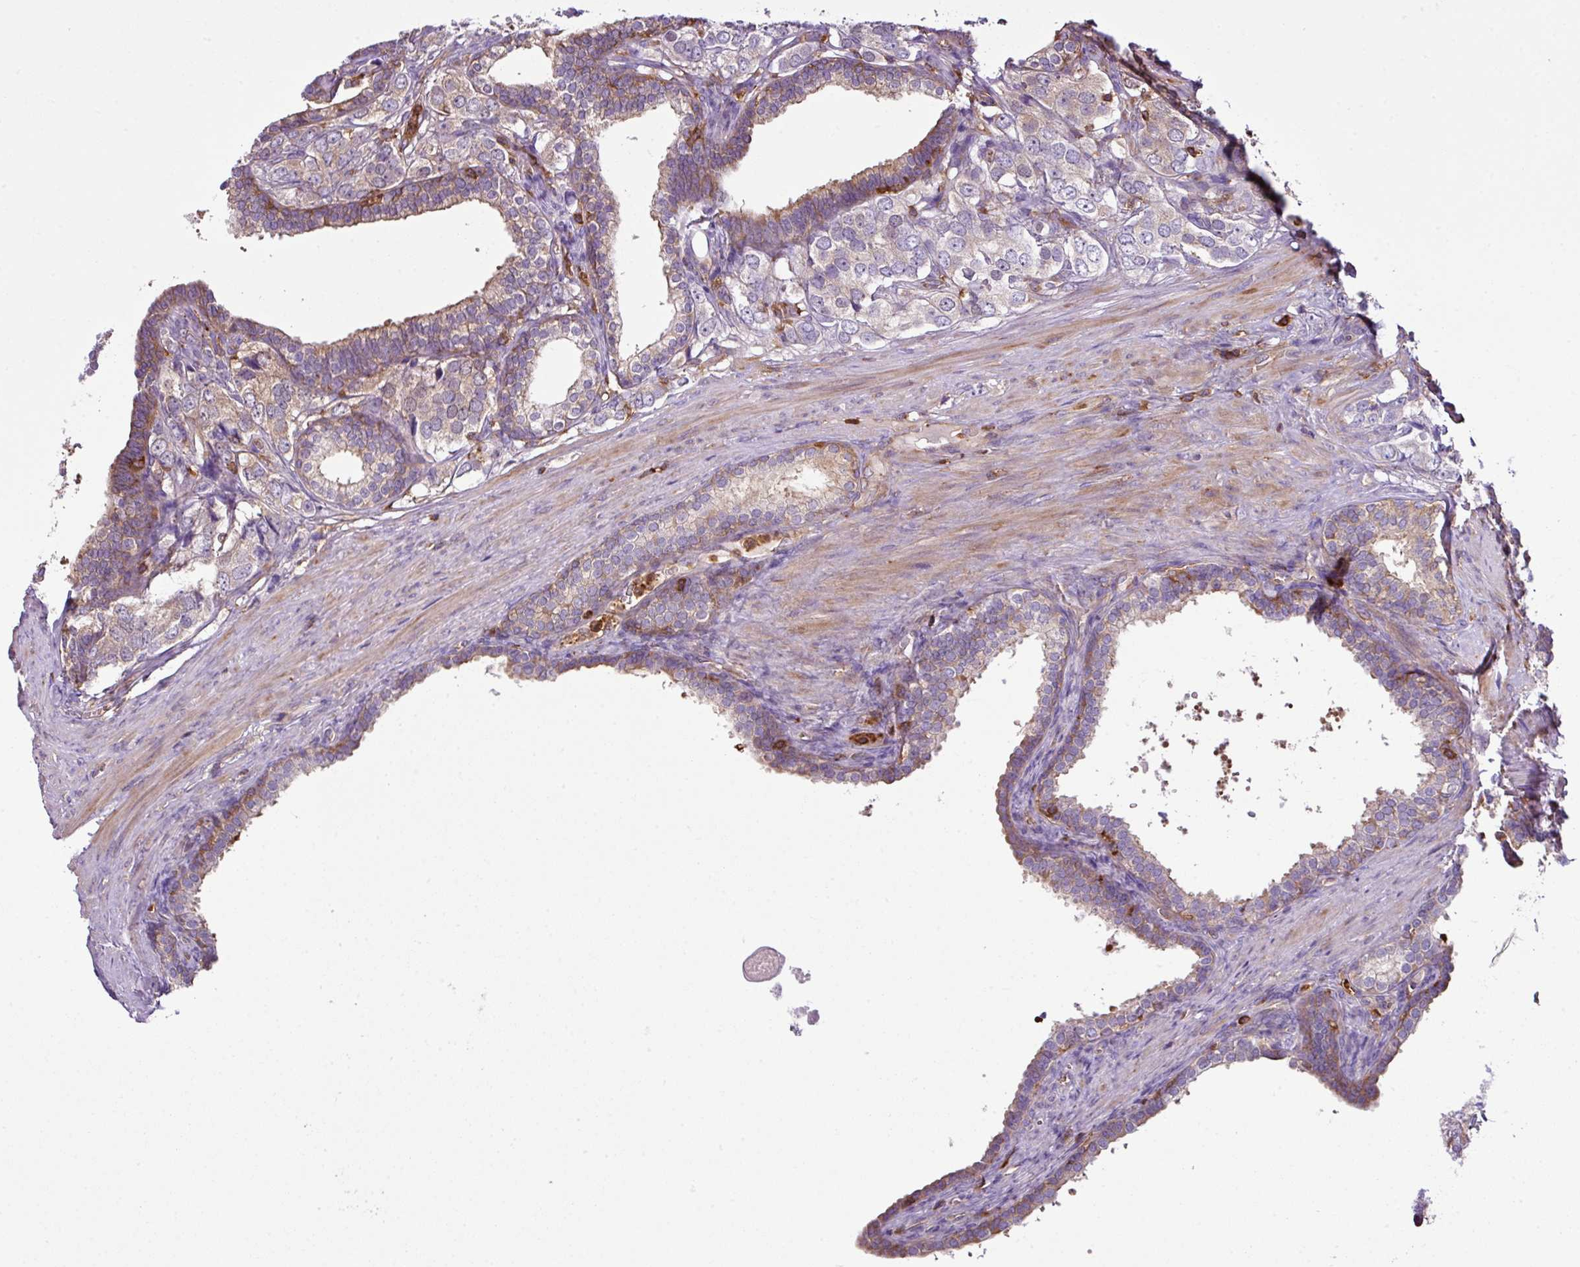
{"staining": {"intensity": "weak", "quantity": "<25%", "location": "cytoplasmic/membranous"}, "tissue": "prostate cancer", "cell_type": "Tumor cells", "image_type": "cancer", "snomed": [{"axis": "morphology", "description": "Adenocarcinoma, High grade"}, {"axis": "topography", "description": "Prostate"}], "caption": "Immunohistochemistry image of neoplastic tissue: adenocarcinoma (high-grade) (prostate) stained with DAB reveals no significant protein expression in tumor cells.", "gene": "PGAP6", "patient": {"sex": "male", "age": 66}}